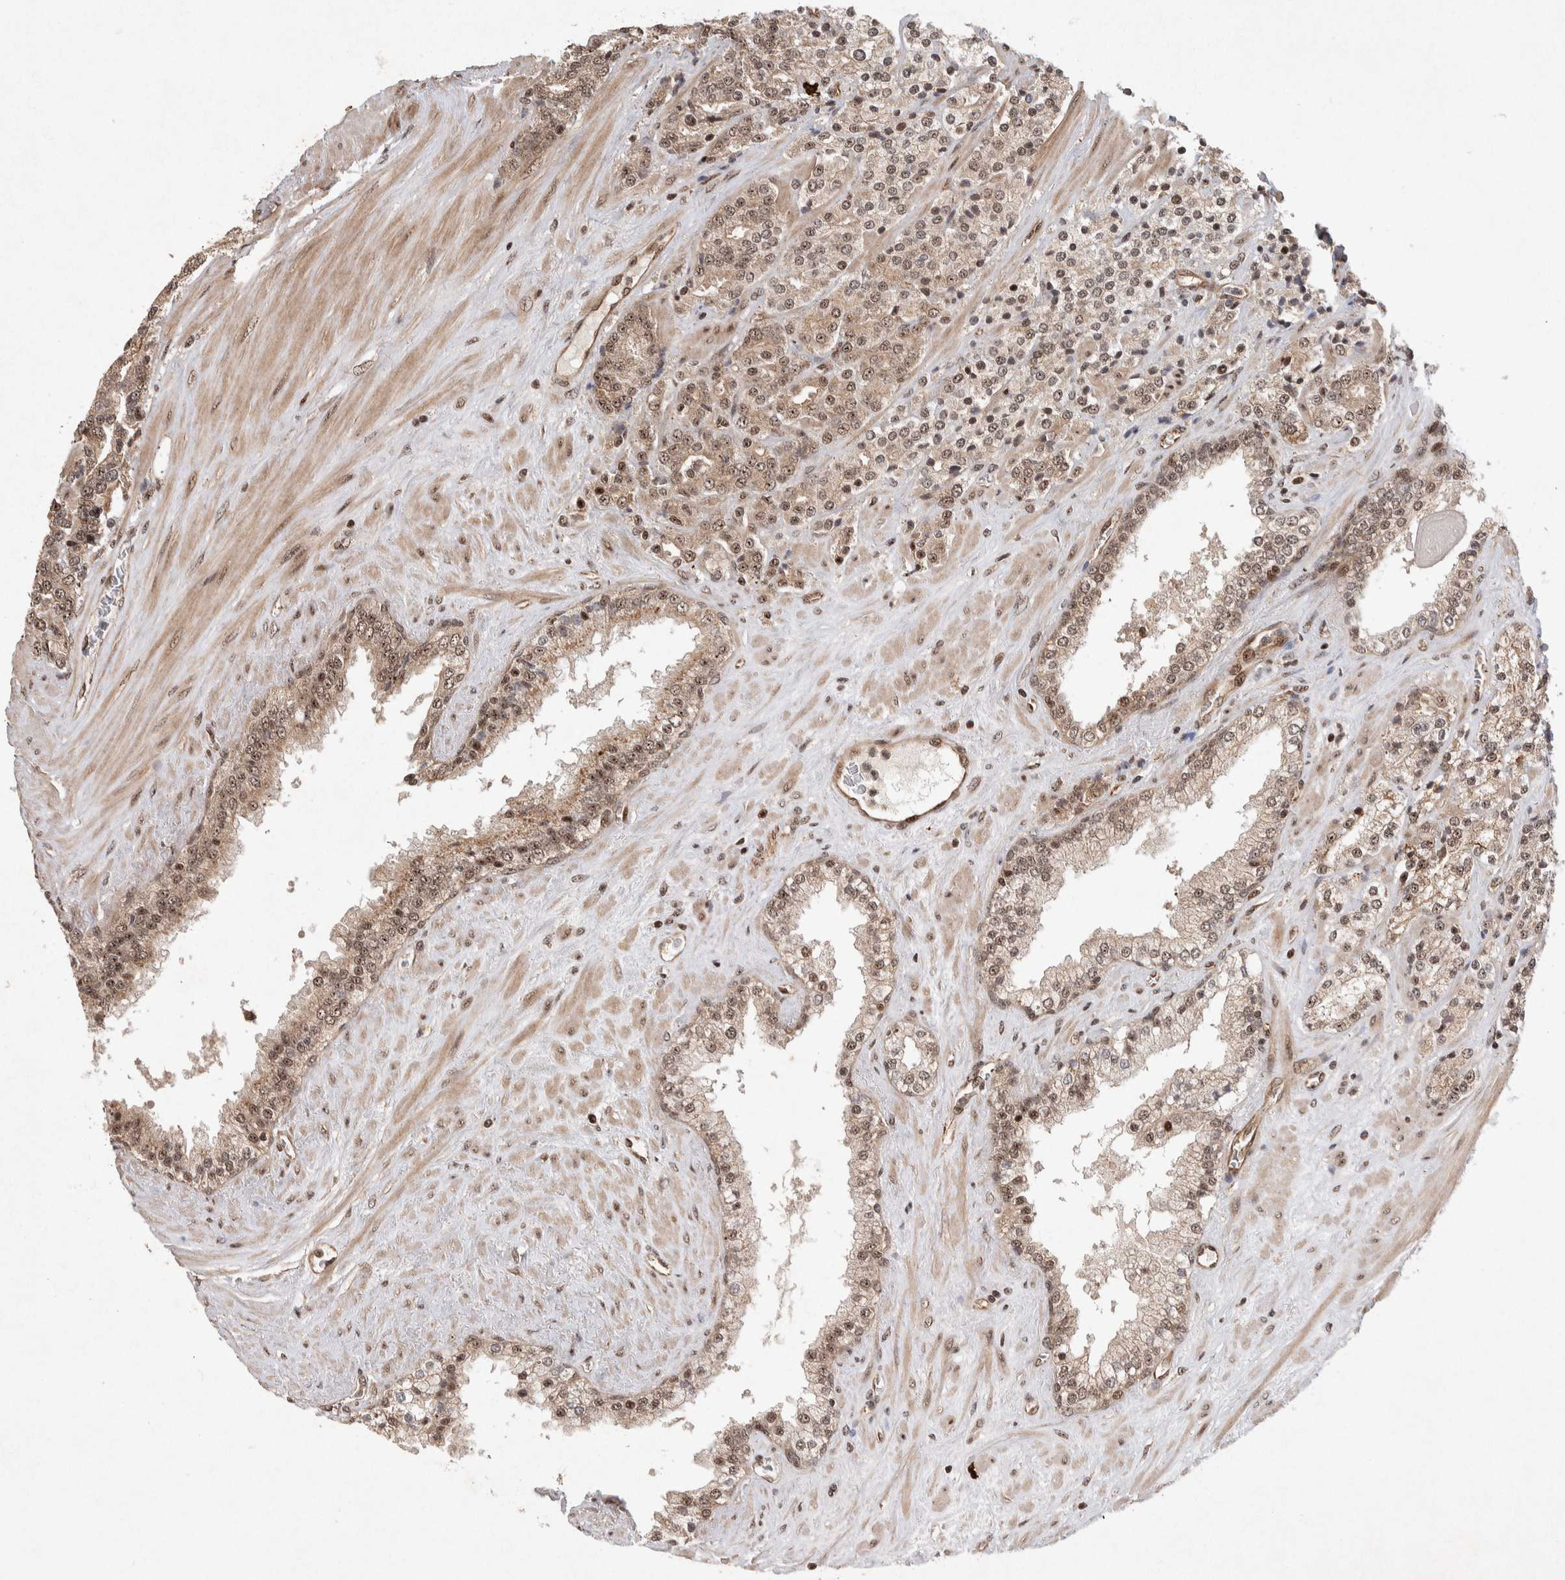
{"staining": {"intensity": "moderate", "quantity": ">75%", "location": "nuclear"}, "tissue": "prostate cancer", "cell_type": "Tumor cells", "image_type": "cancer", "snomed": [{"axis": "morphology", "description": "Adenocarcinoma, High grade"}, {"axis": "topography", "description": "Prostate"}], "caption": "High-magnification brightfield microscopy of prostate adenocarcinoma (high-grade) stained with DAB (3,3'-diaminobenzidine) (brown) and counterstained with hematoxylin (blue). tumor cells exhibit moderate nuclear positivity is identified in about>75% of cells.", "gene": "TOR1B", "patient": {"sex": "male", "age": 71}}